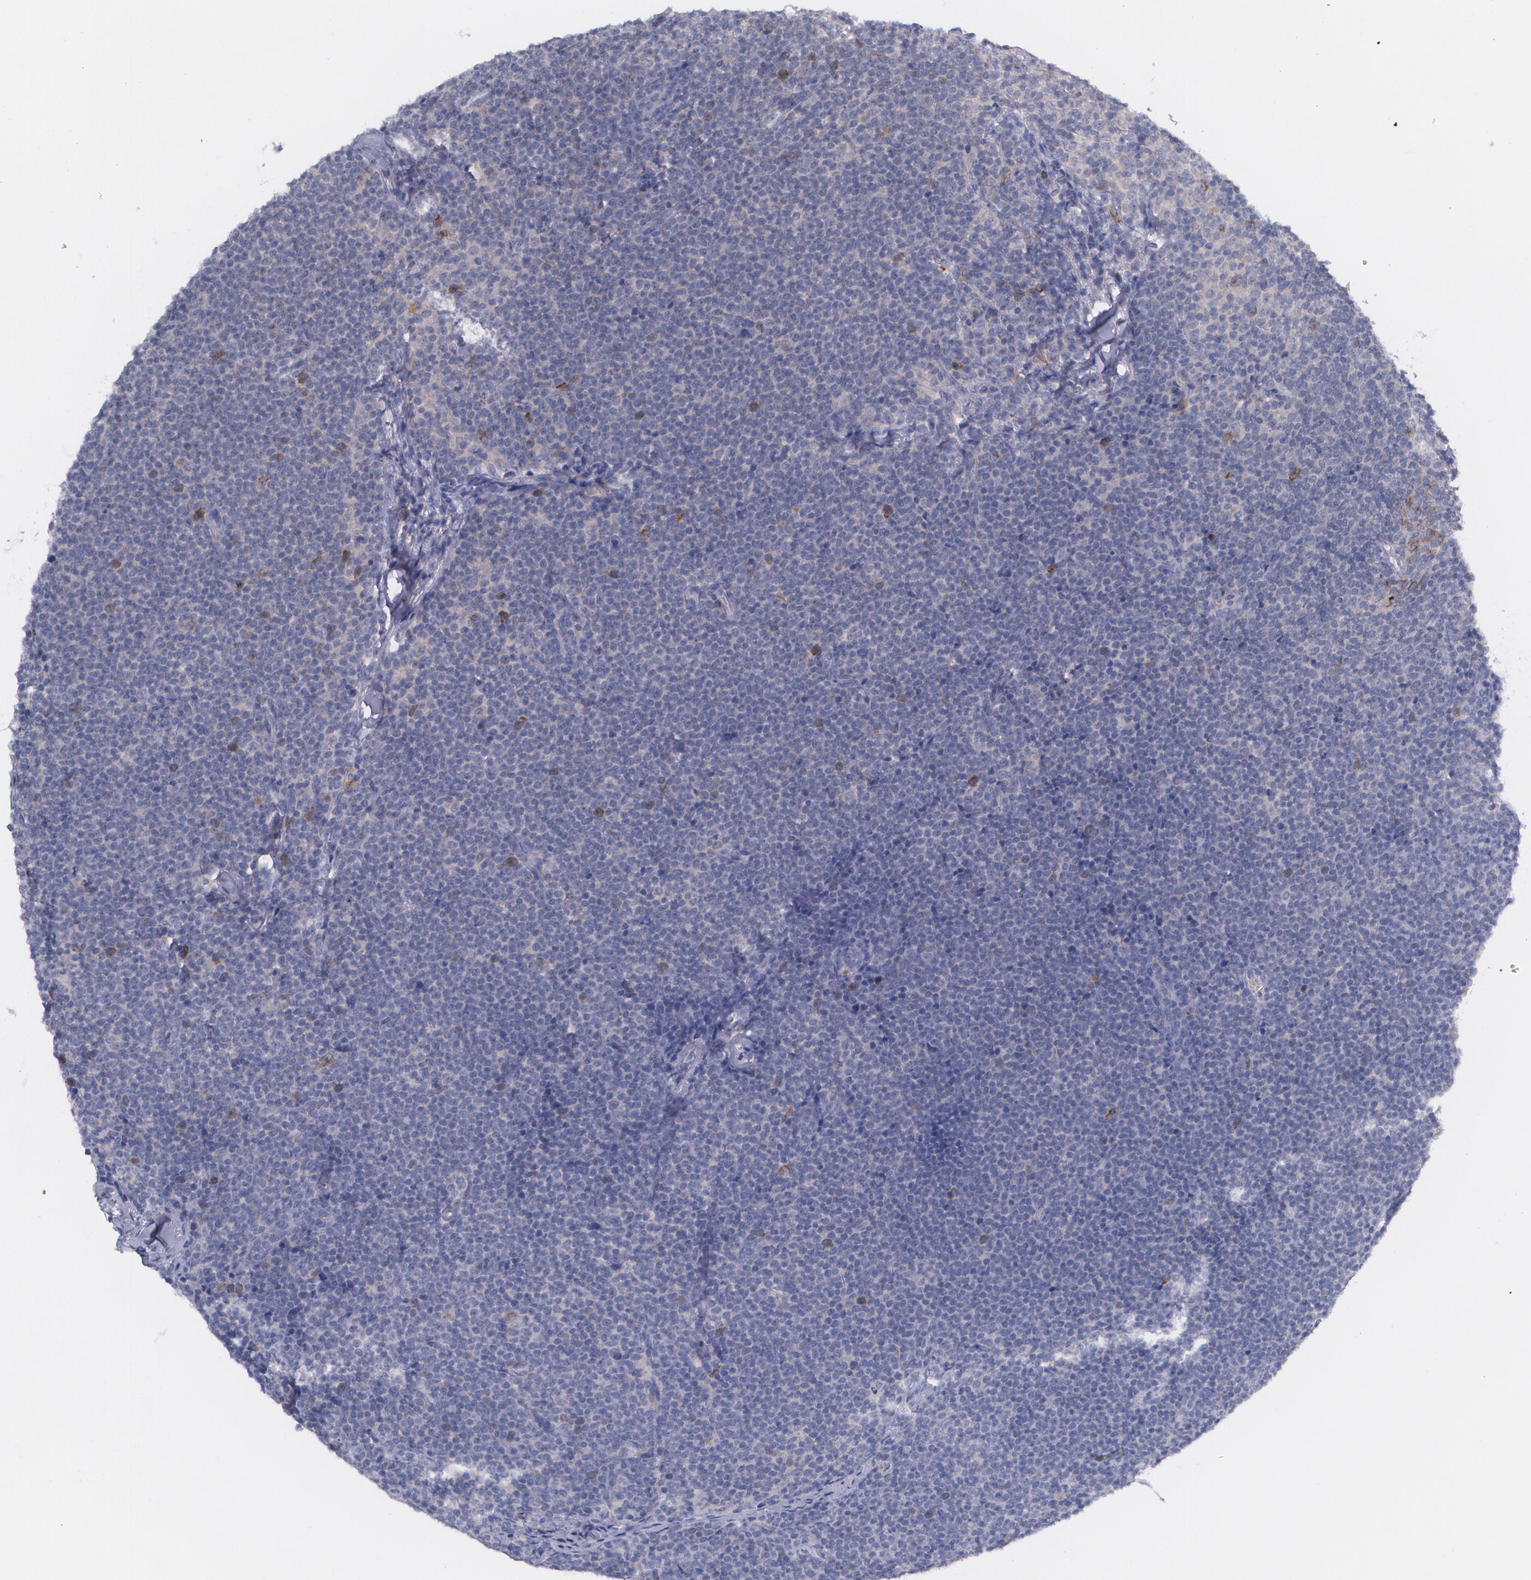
{"staining": {"intensity": "moderate", "quantity": "<25%", "location": "cytoplasmic/membranous"}, "tissue": "lymphoma", "cell_type": "Tumor cells", "image_type": "cancer", "snomed": [{"axis": "morphology", "description": "Malignant lymphoma, non-Hodgkin's type, High grade"}, {"axis": "topography", "description": "Lymph node"}], "caption": "A low amount of moderate cytoplasmic/membranous positivity is present in approximately <25% of tumor cells in lymphoma tissue.", "gene": "HMMR", "patient": {"sex": "female", "age": 58}}